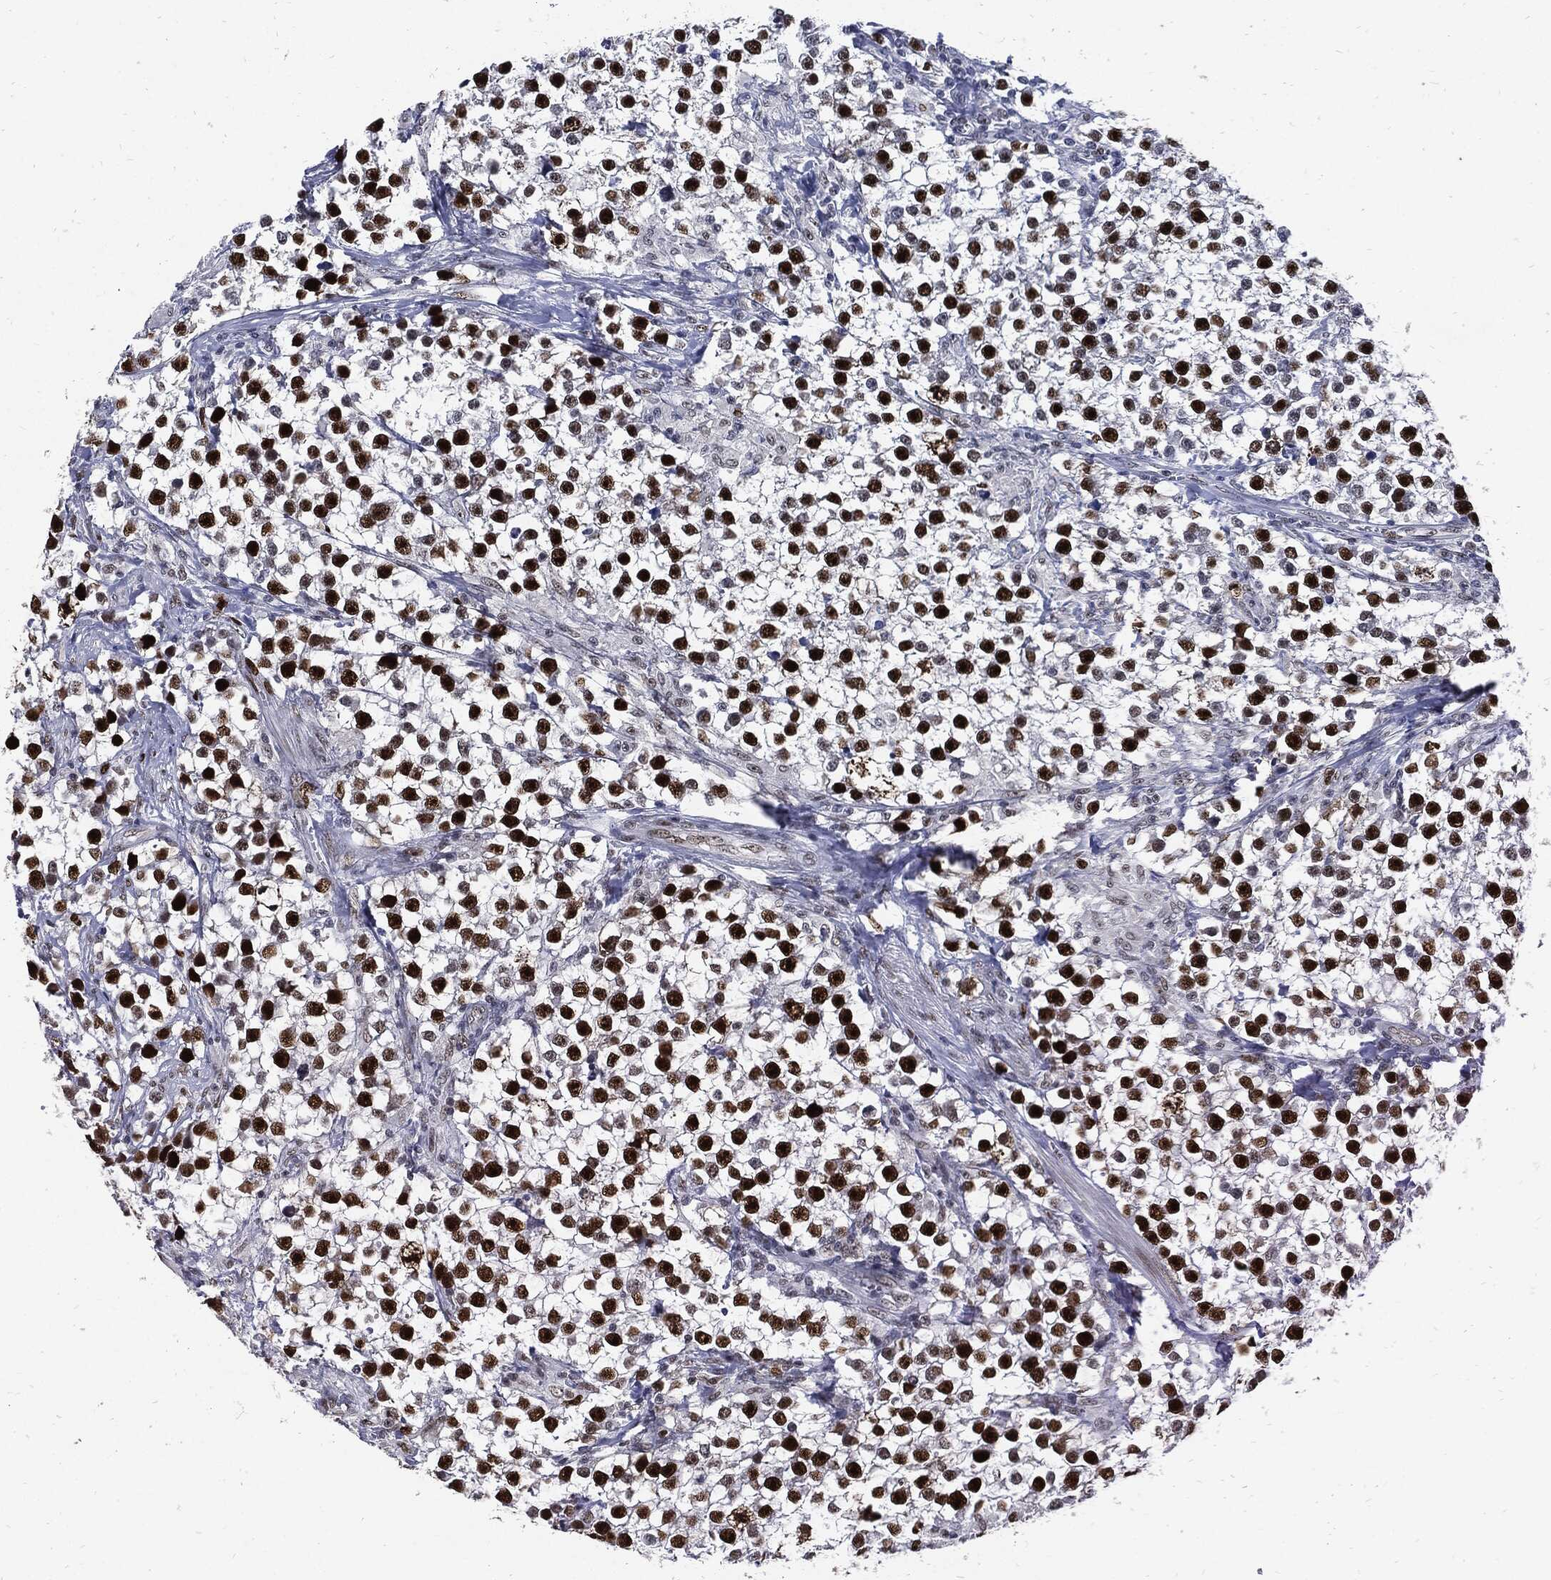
{"staining": {"intensity": "strong", "quantity": ">75%", "location": "nuclear"}, "tissue": "testis cancer", "cell_type": "Tumor cells", "image_type": "cancer", "snomed": [{"axis": "morphology", "description": "Seminoma, NOS"}, {"axis": "topography", "description": "Testis"}], "caption": "Strong nuclear staining is identified in approximately >75% of tumor cells in testis seminoma.", "gene": "NBN", "patient": {"sex": "male", "age": 59}}